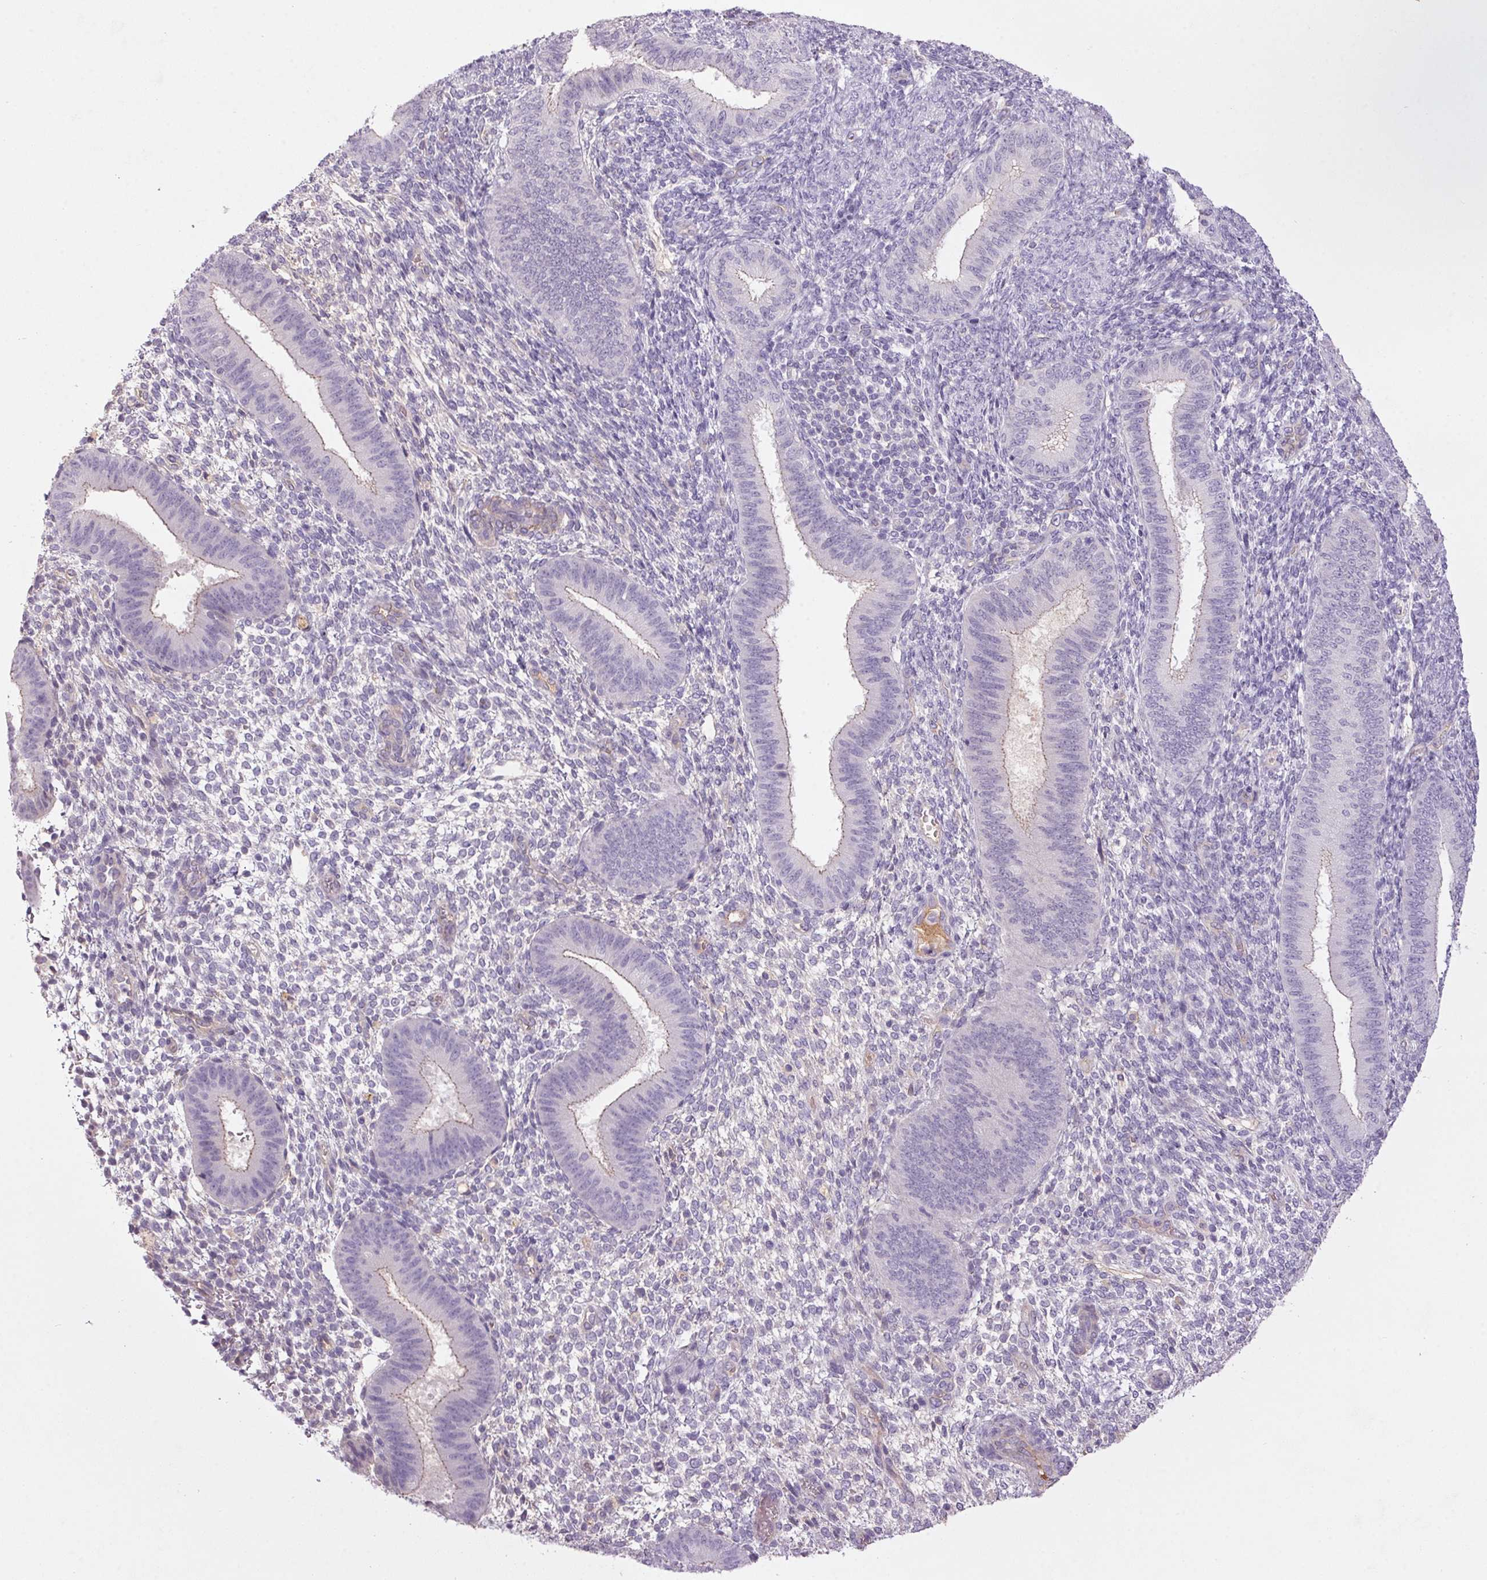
{"staining": {"intensity": "negative", "quantity": "none", "location": "none"}, "tissue": "endometrium", "cell_type": "Cells in endometrial stroma", "image_type": "normal", "snomed": [{"axis": "morphology", "description": "Normal tissue, NOS"}, {"axis": "topography", "description": "Endometrium"}], "caption": "High magnification brightfield microscopy of benign endometrium stained with DAB (brown) and counterstained with hematoxylin (blue): cells in endometrial stroma show no significant positivity.", "gene": "APOC4", "patient": {"sex": "female", "age": 39}}